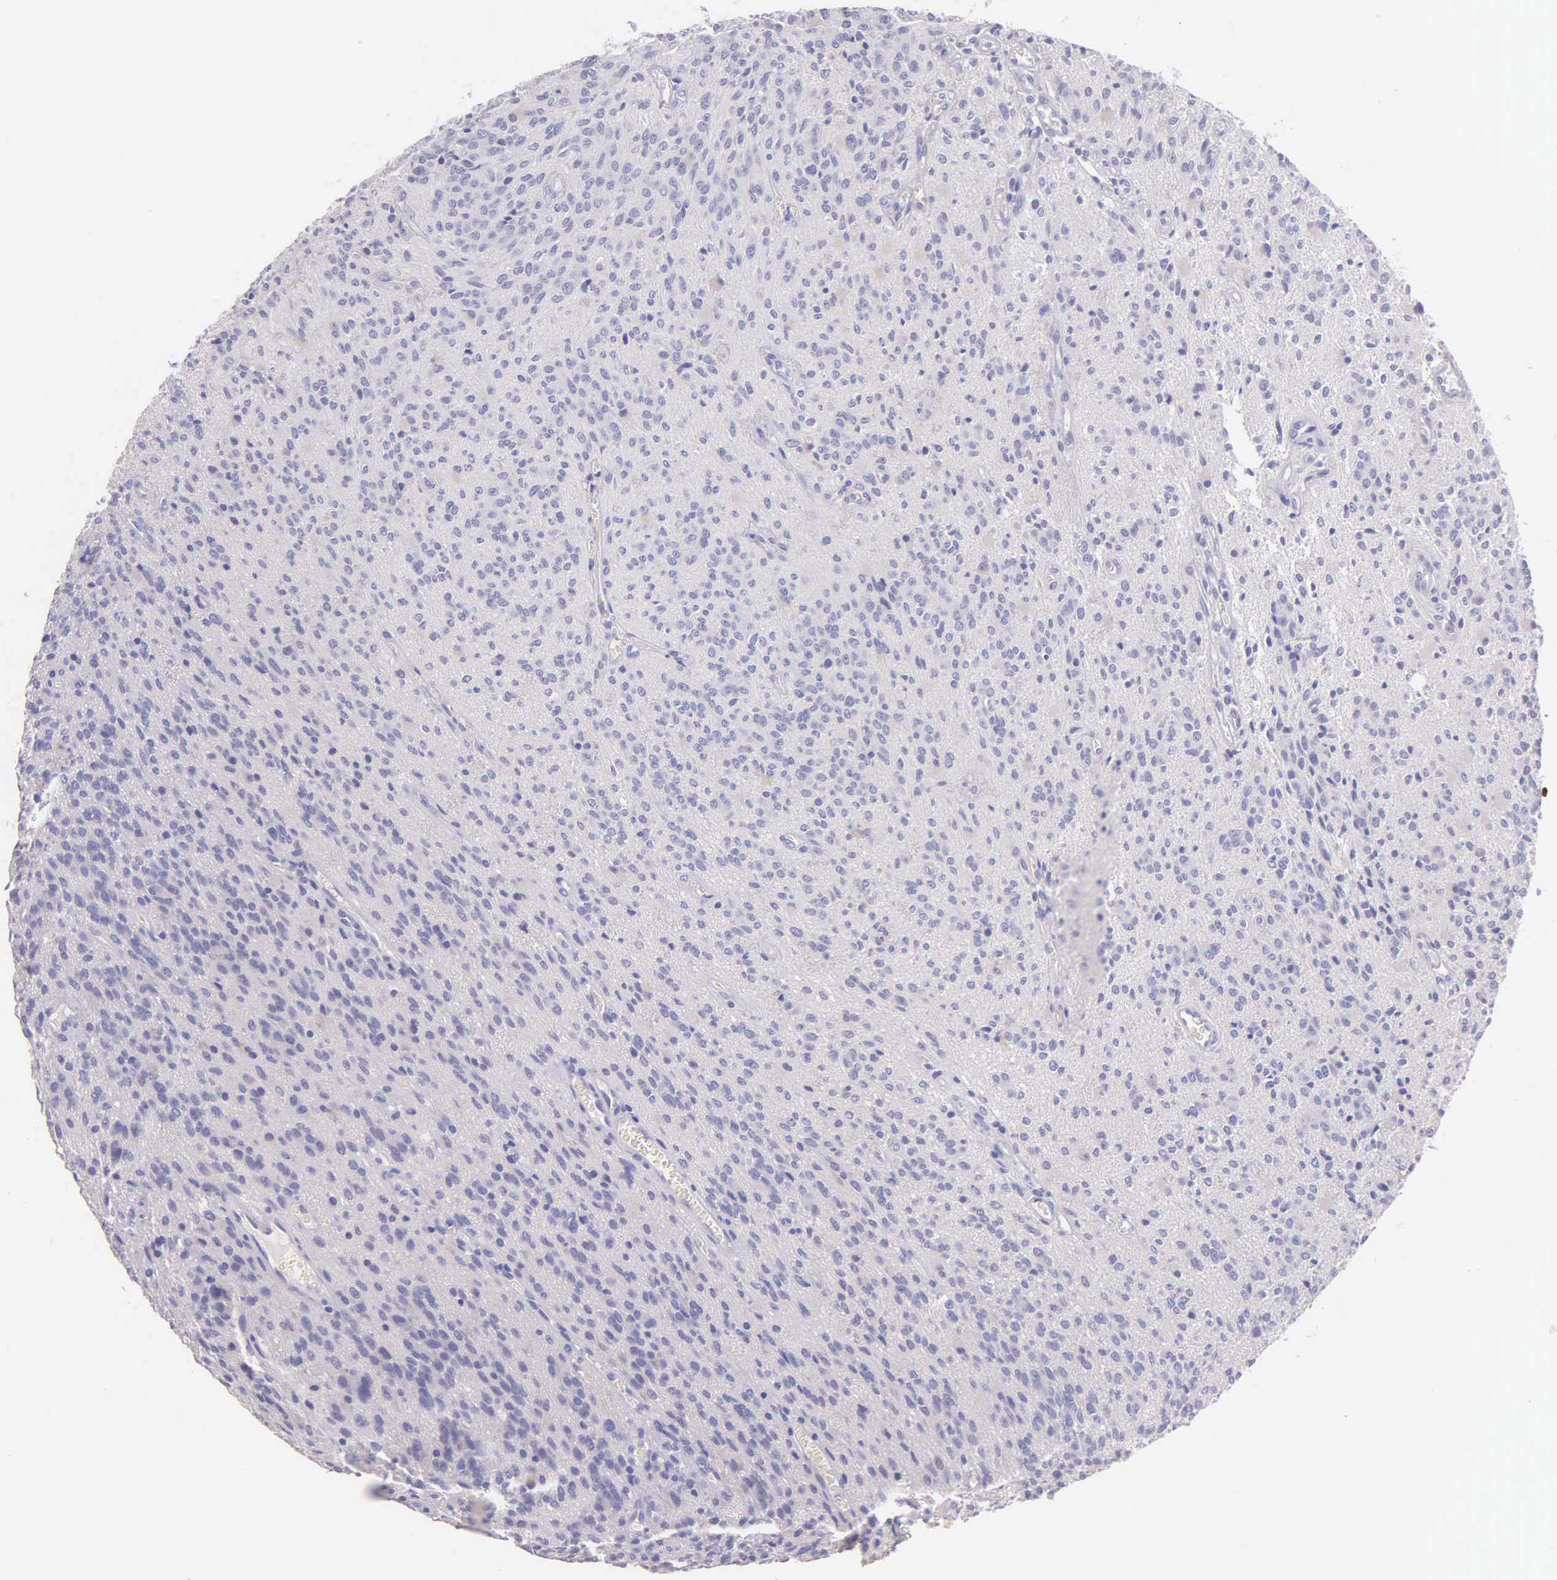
{"staining": {"intensity": "negative", "quantity": "none", "location": "none"}, "tissue": "glioma", "cell_type": "Tumor cells", "image_type": "cancer", "snomed": [{"axis": "morphology", "description": "Glioma, malignant, Low grade"}, {"axis": "topography", "description": "Brain"}], "caption": "The immunohistochemistry image has no significant expression in tumor cells of glioma tissue.", "gene": "KRT17", "patient": {"sex": "female", "age": 15}}